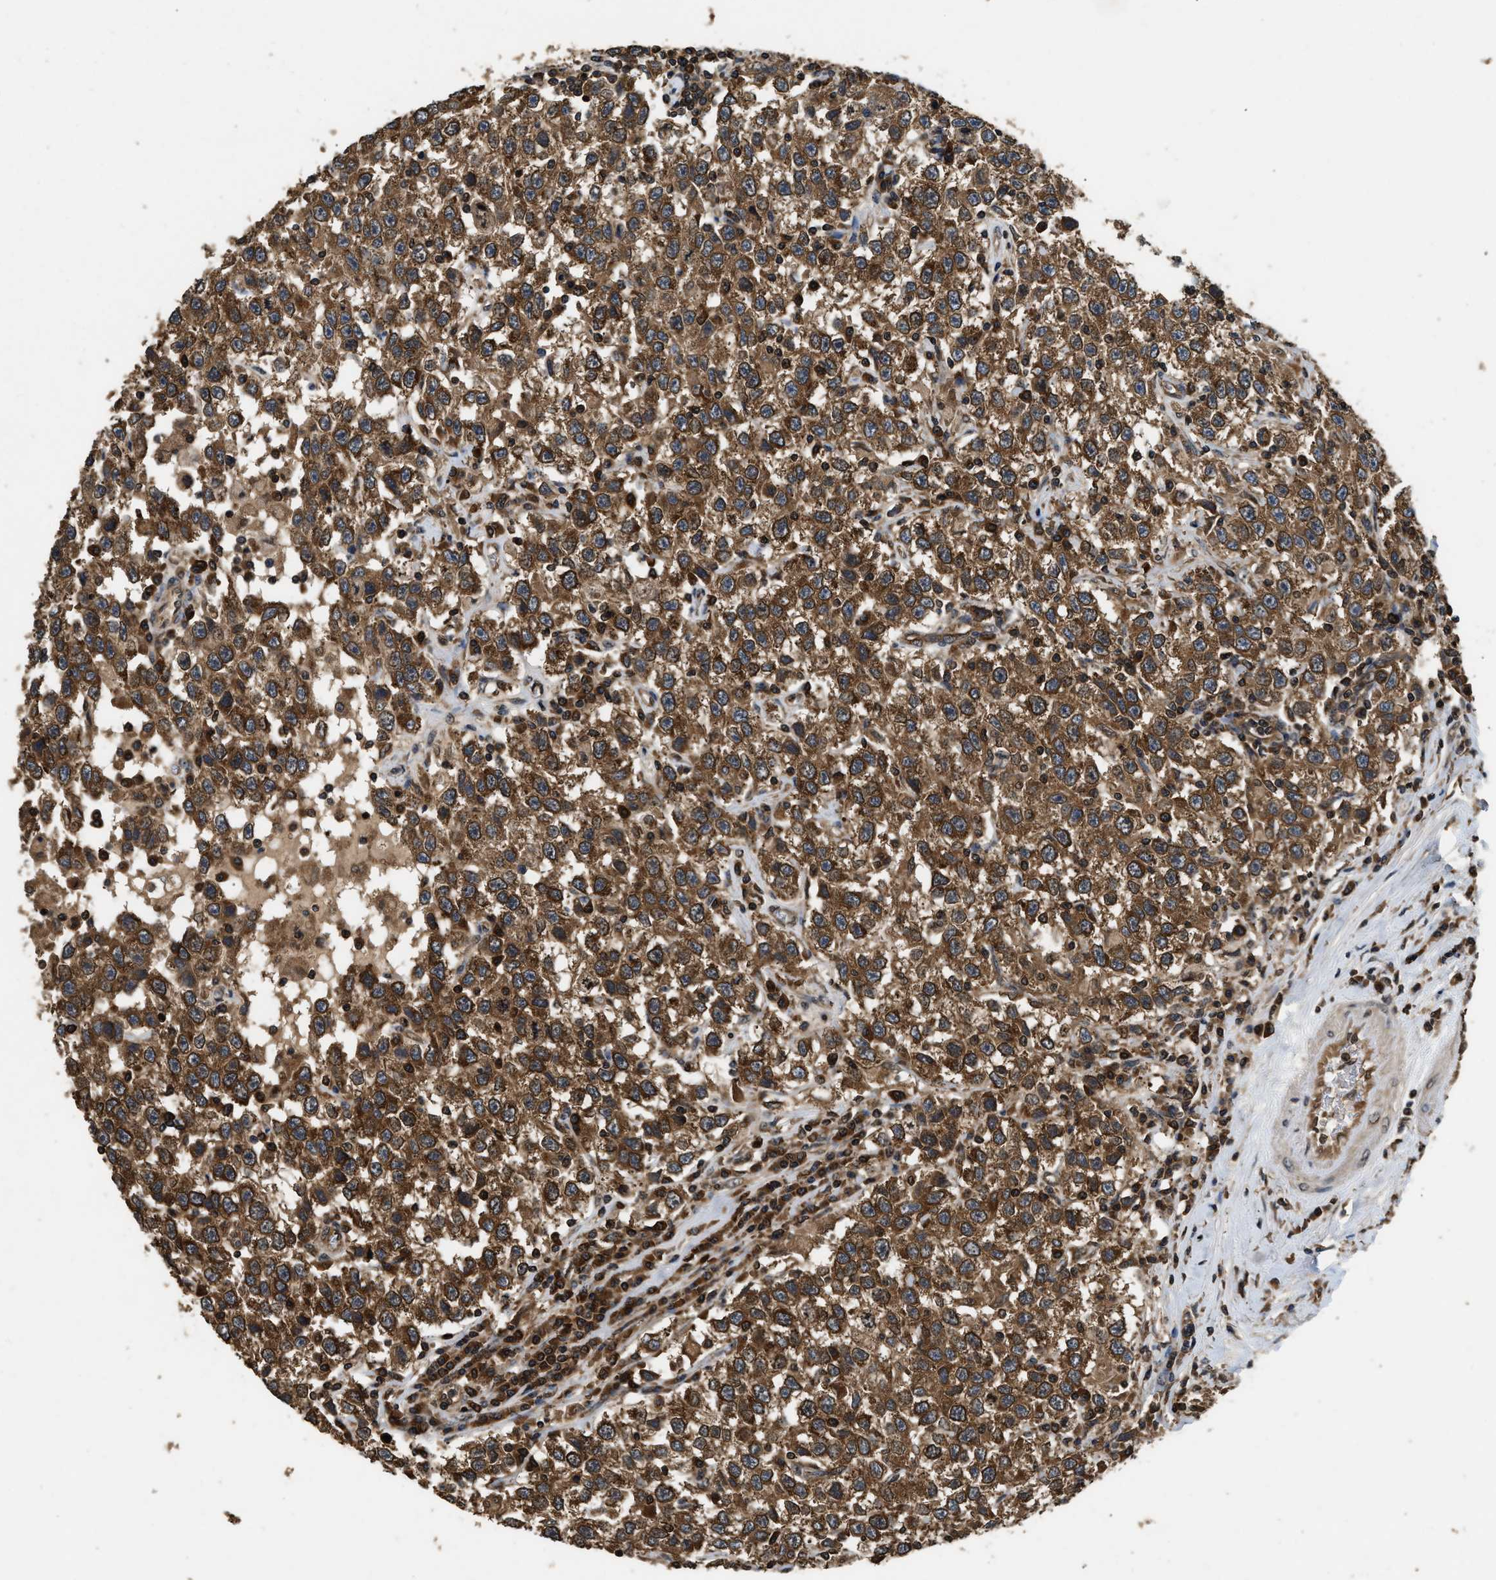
{"staining": {"intensity": "strong", "quantity": ">75%", "location": "cytoplasmic/membranous"}, "tissue": "testis cancer", "cell_type": "Tumor cells", "image_type": "cancer", "snomed": [{"axis": "morphology", "description": "Seminoma, NOS"}, {"axis": "topography", "description": "Testis"}], "caption": "High-power microscopy captured an IHC image of testis cancer, revealing strong cytoplasmic/membranous expression in approximately >75% of tumor cells.", "gene": "DNAJC2", "patient": {"sex": "male", "age": 41}}